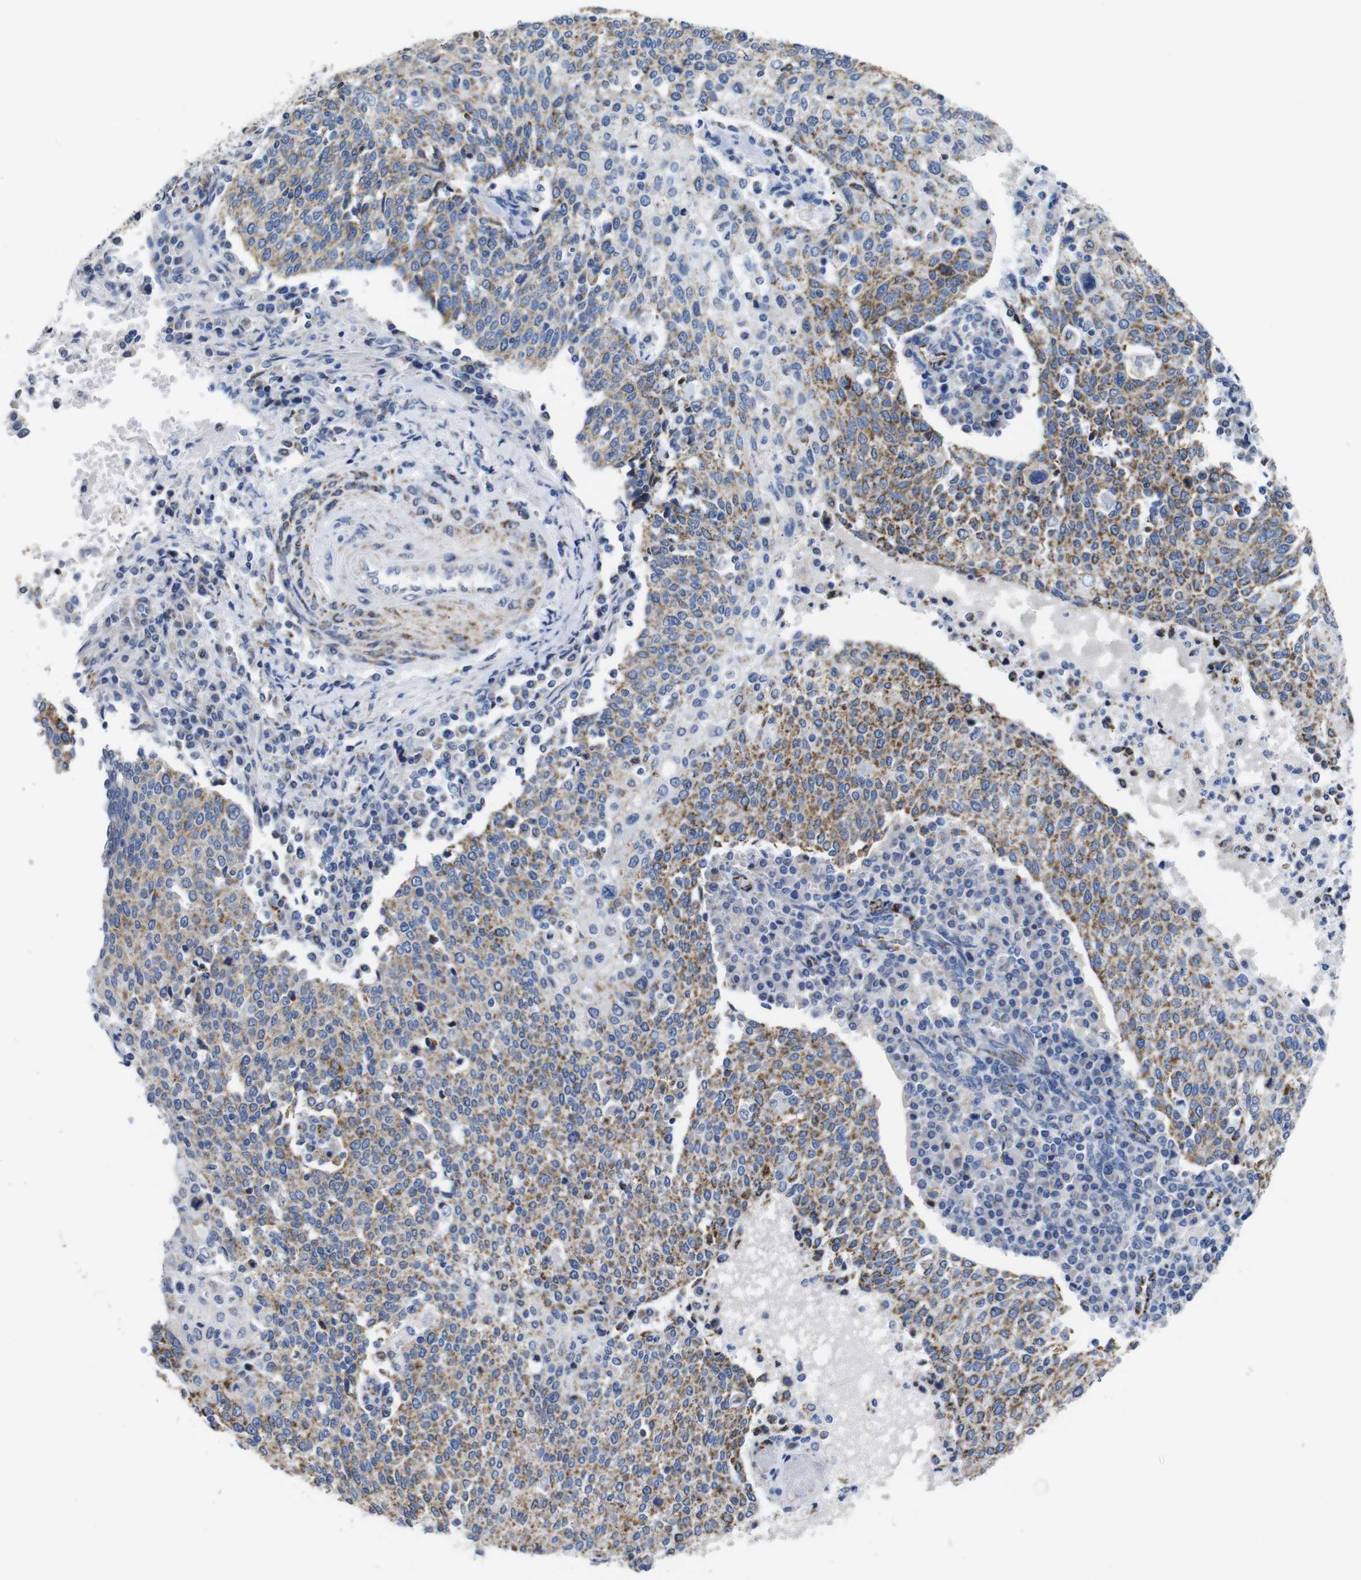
{"staining": {"intensity": "moderate", "quantity": ">75%", "location": "cytoplasmic/membranous"}, "tissue": "cervical cancer", "cell_type": "Tumor cells", "image_type": "cancer", "snomed": [{"axis": "morphology", "description": "Squamous cell carcinoma, NOS"}, {"axis": "topography", "description": "Cervix"}], "caption": "Squamous cell carcinoma (cervical) stained for a protein displays moderate cytoplasmic/membranous positivity in tumor cells.", "gene": "MAOA", "patient": {"sex": "female", "age": 40}}